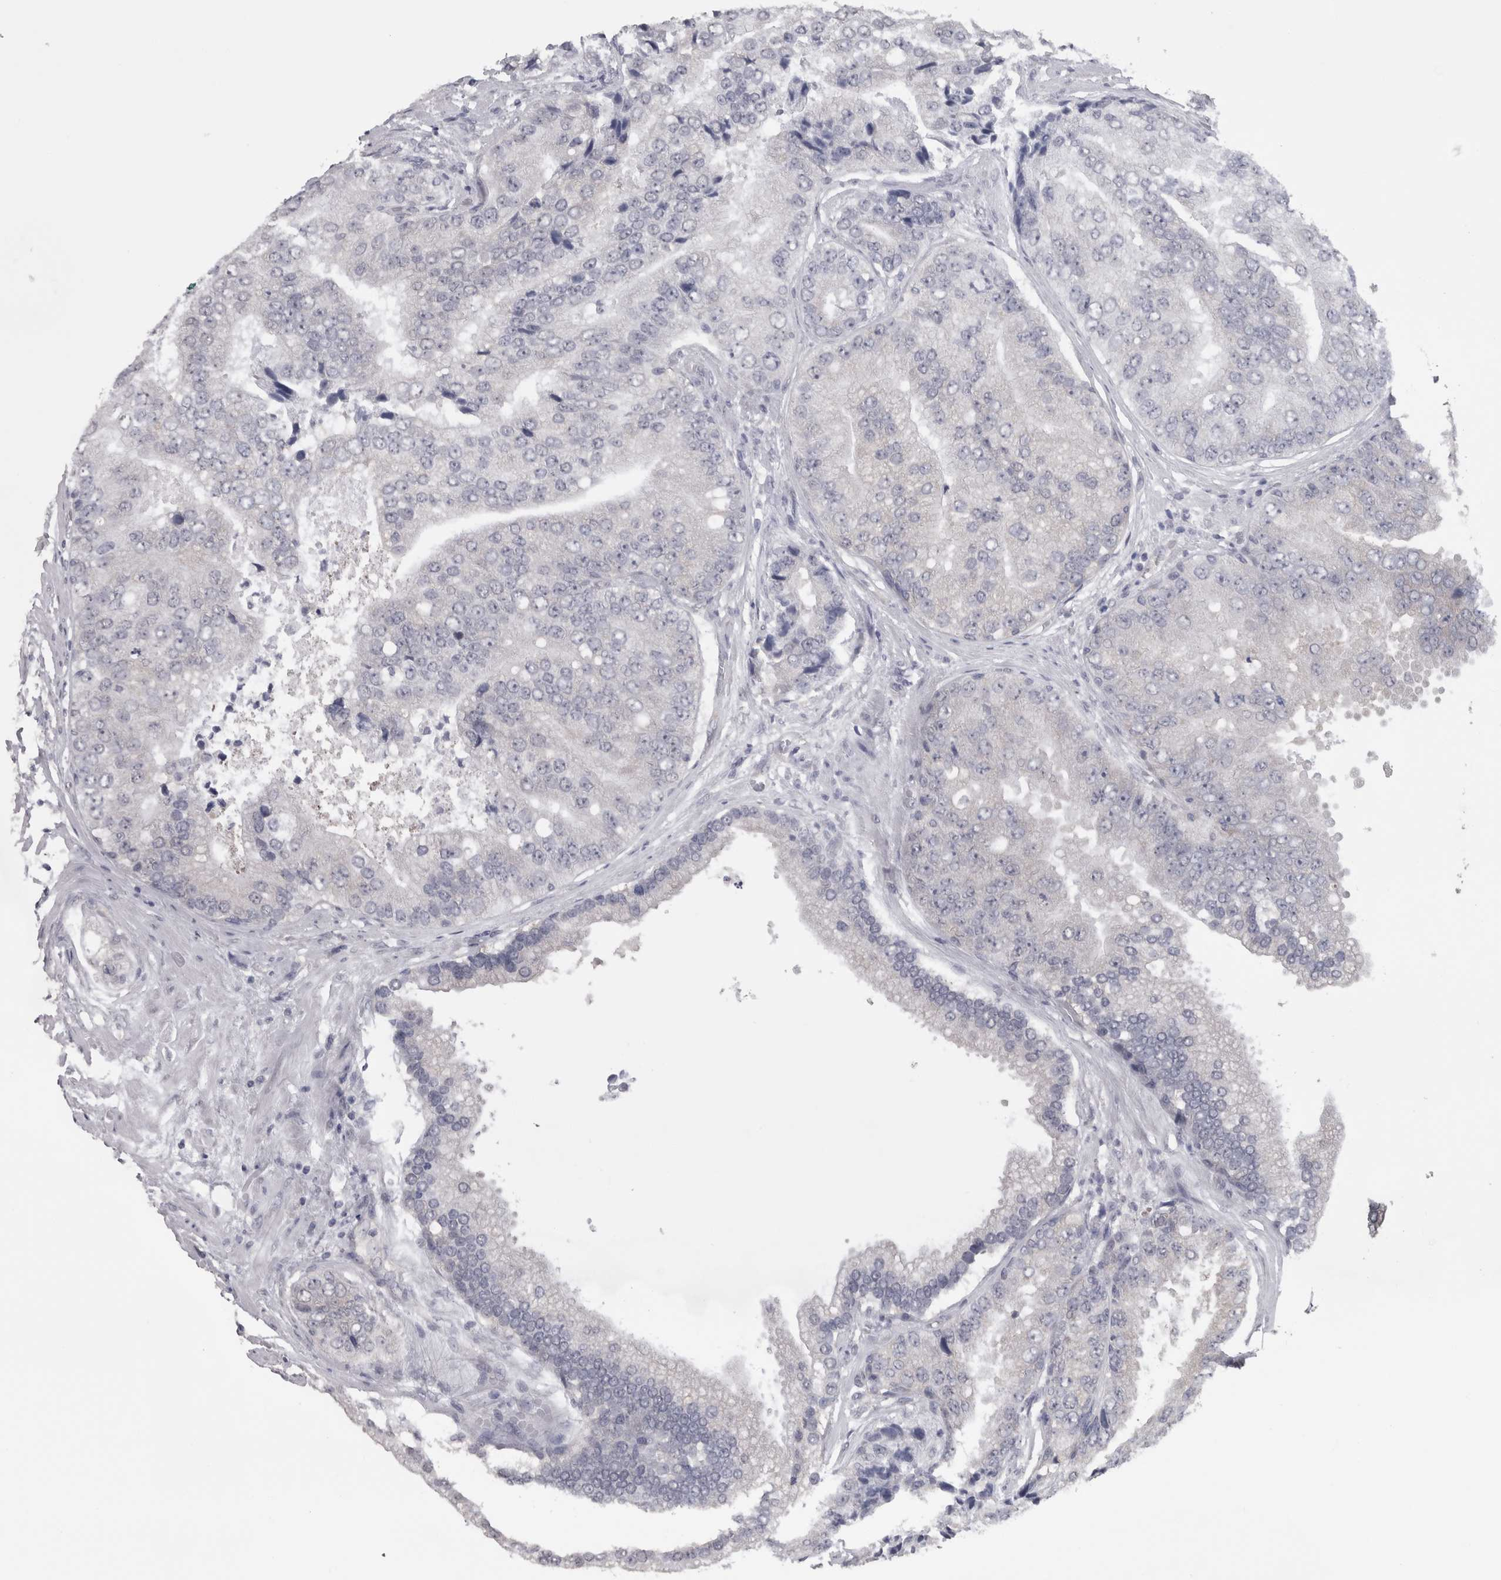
{"staining": {"intensity": "negative", "quantity": "none", "location": "none"}, "tissue": "prostate cancer", "cell_type": "Tumor cells", "image_type": "cancer", "snomed": [{"axis": "morphology", "description": "Adenocarcinoma, High grade"}, {"axis": "topography", "description": "Prostate"}], "caption": "Photomicrograph shows no protein expression in tumor cells of prostate adenocarcinoma (high-grade) tissue. Brightfield microscopy of immunohistochemistry stained with DAB (brown) and hematoxylin (blue), captured at high magnification.", "gene": "DDX6", "patient": {"sex": "male", "age": 70}}